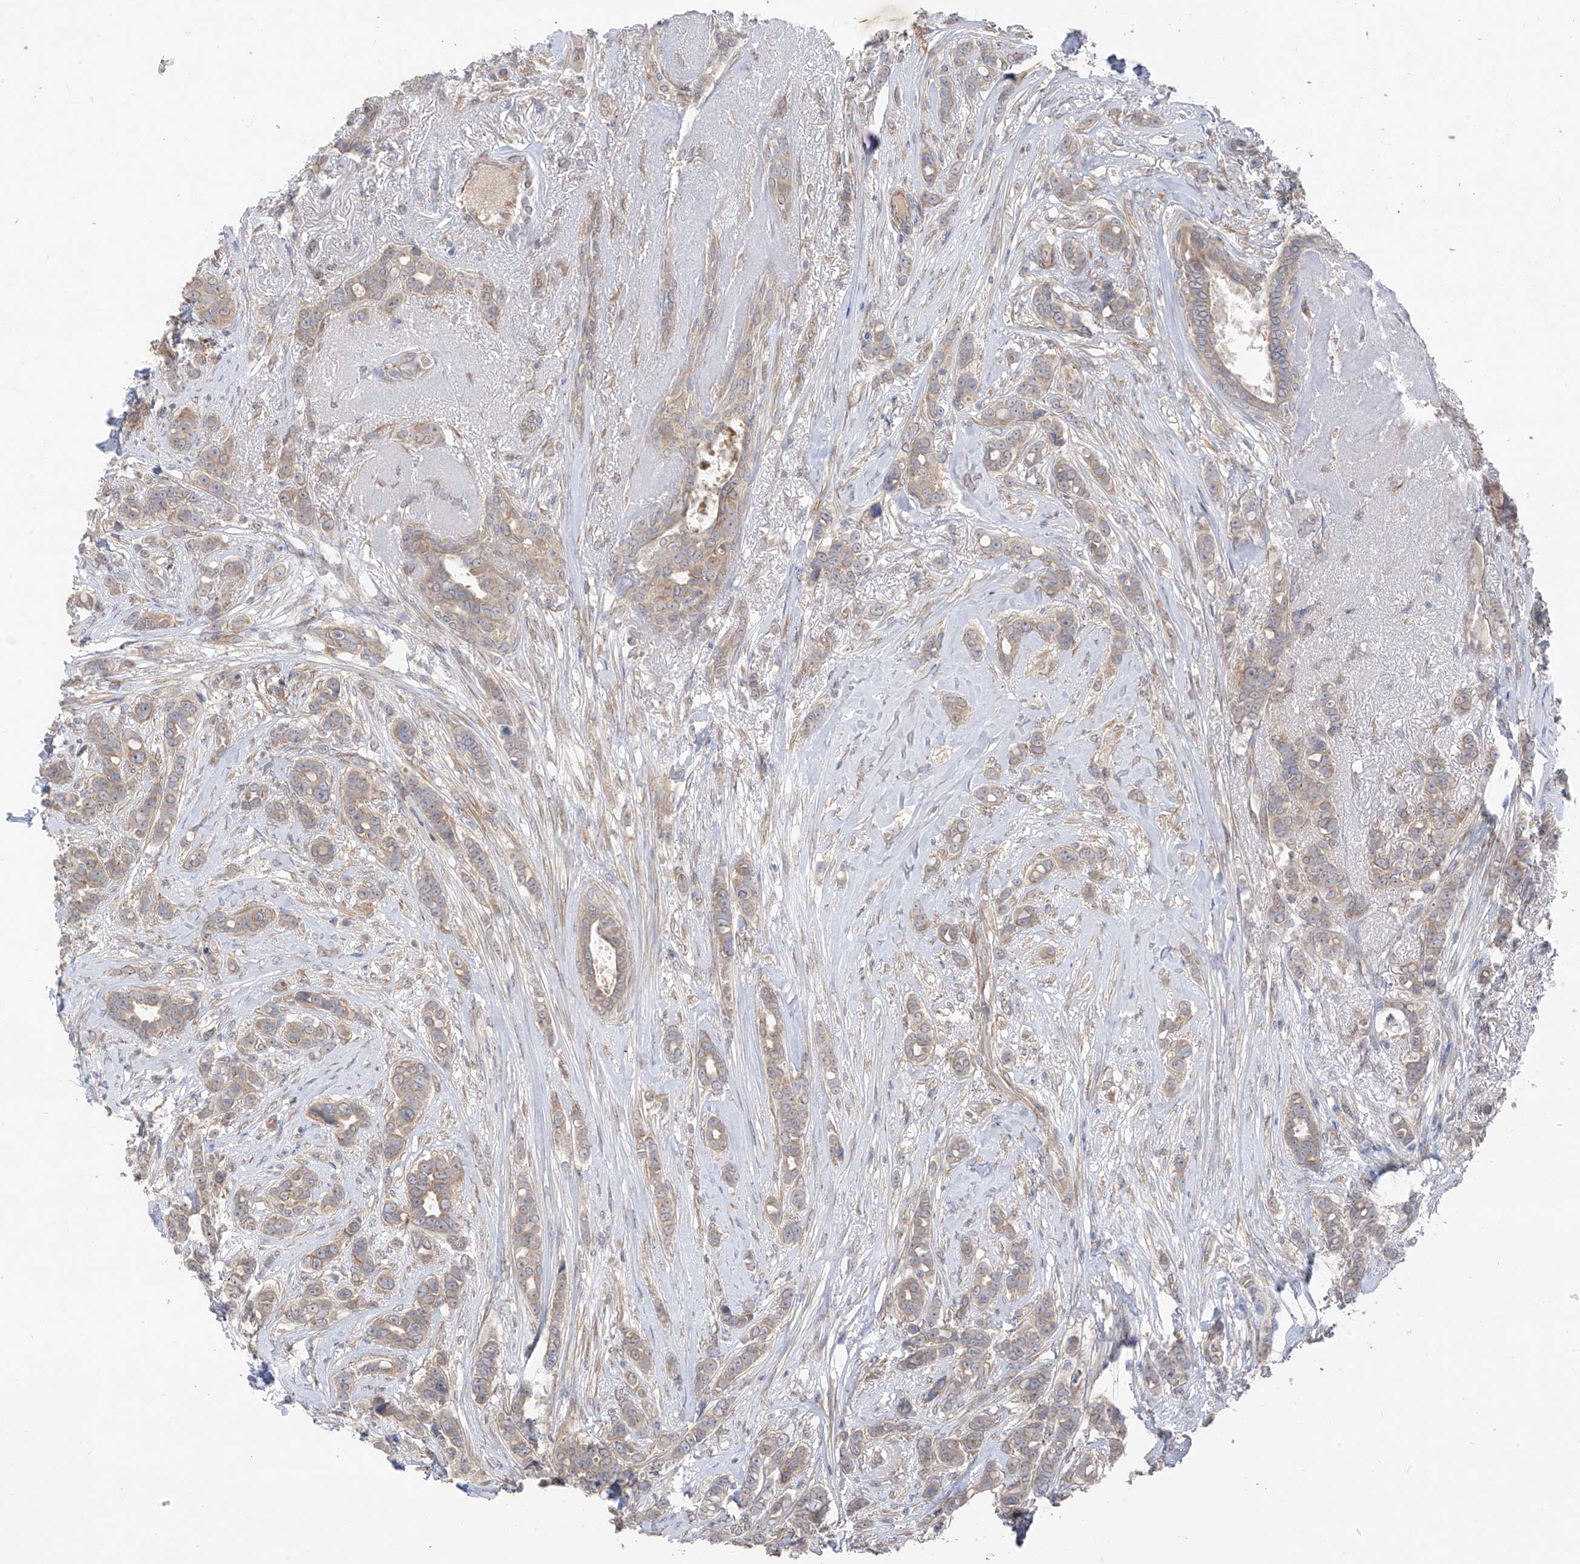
{"staining": {"intensity": "weak", "quantity": ">75%", "location": "cytoplasmic/membranous"}, "tissue": "breast cancer", "cell_type": "Tumor cells", "image_type": "cancer", "snomed": [{"axis": "morphology", "description": "Lobular carcinoma"}, {"axis": "topography", "description": "Breast"}], "caption": "Tumor cells show low levels of weak cytoplasmic/membranous positivity in about >75% of cells in breast cancer (lobular carcinoma).", "gene": "NALCN", "patient": {"sex": "female", "age": 51}}